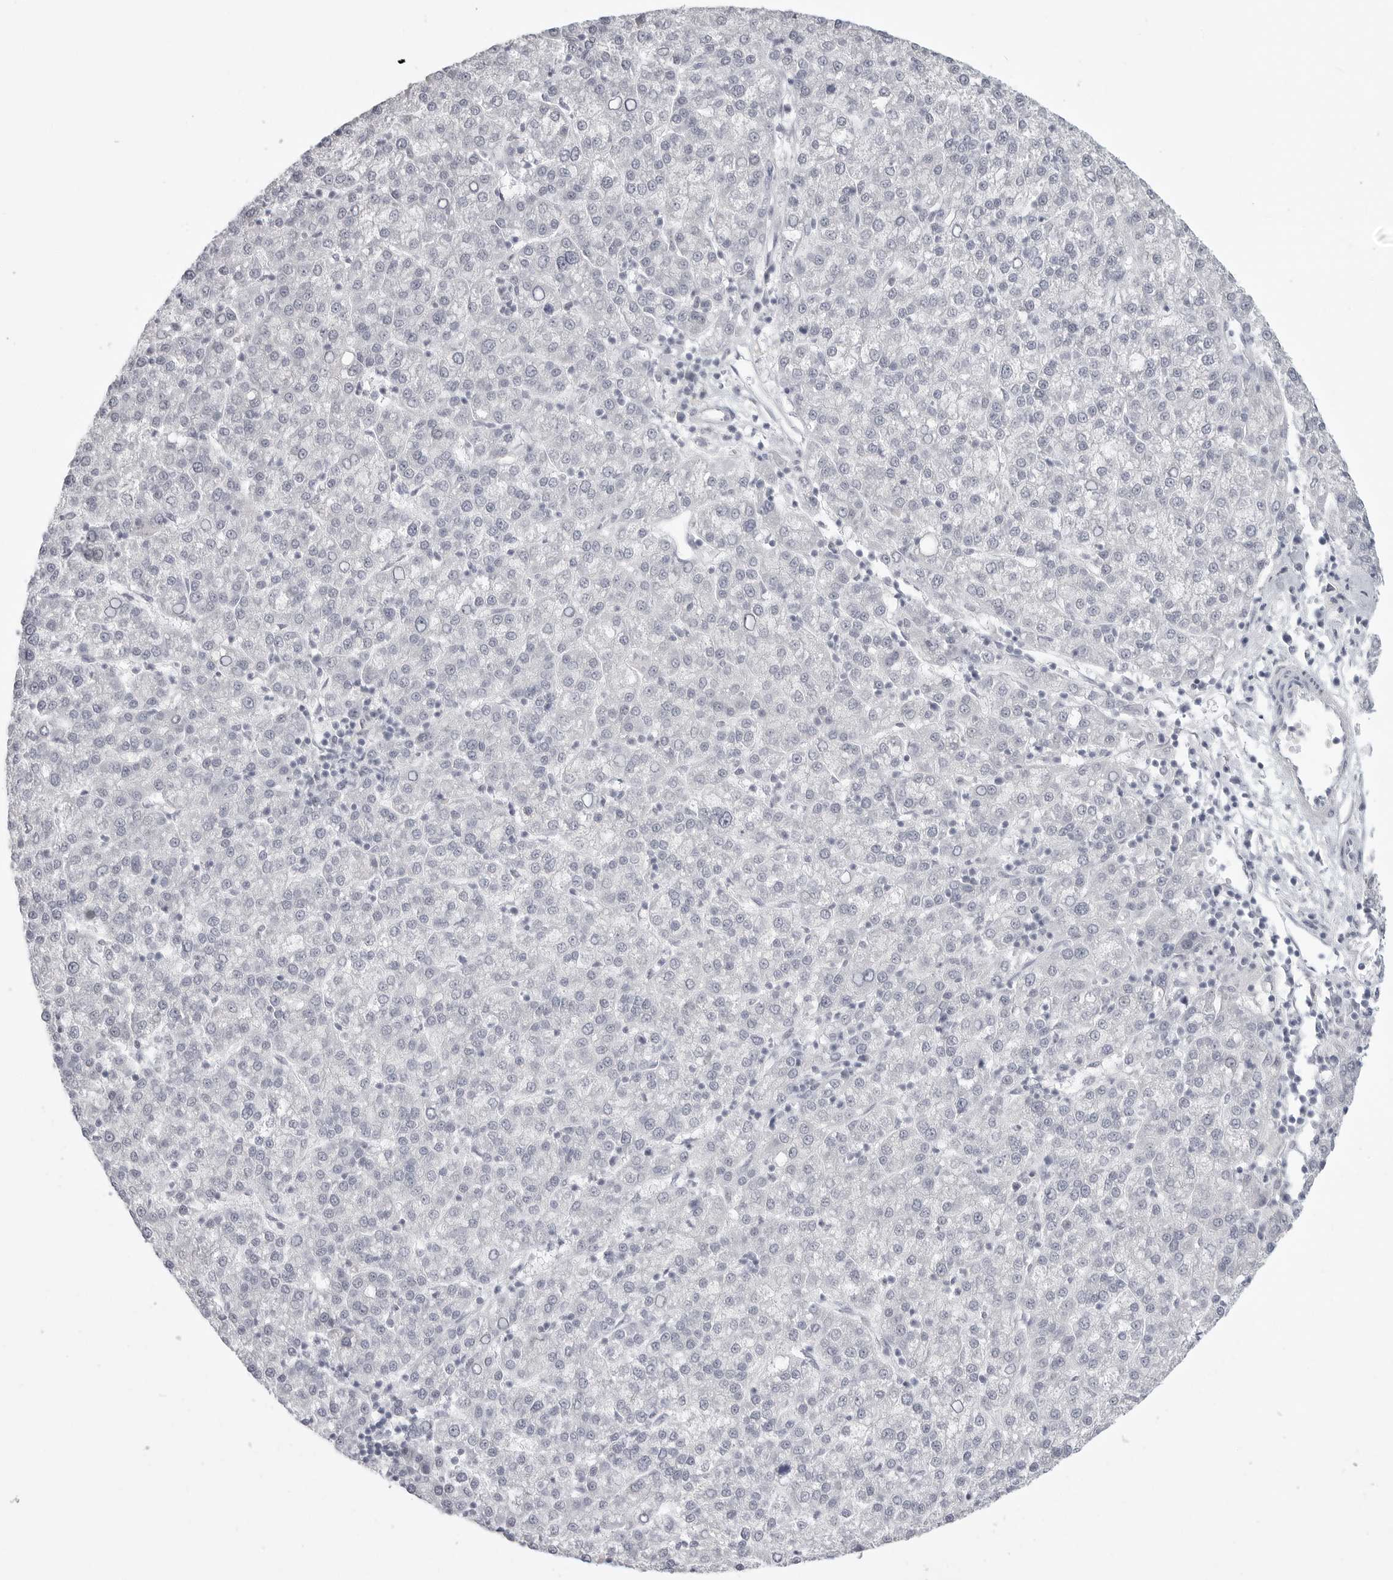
{"staining": {"intensity": "negative", "quantity": "none", "location": "none"}, "tissue": "liver cancer", "cell_type": "Tumor cells", "image_type": "cancer", "snomed": [{"axis": "morphology", "description": "Carcinoma, Hepatocellular, NOS"}, {"axis": "topography", "description": "Liver"}], "caption": "DAB (3,3'-diaminobenzidine) immunohistochemical staining of liver cancer demonstrates no significant positivity in tumor cells.", "gene": "TCTN3", "patient": {"sex": "female", "age": 58}}